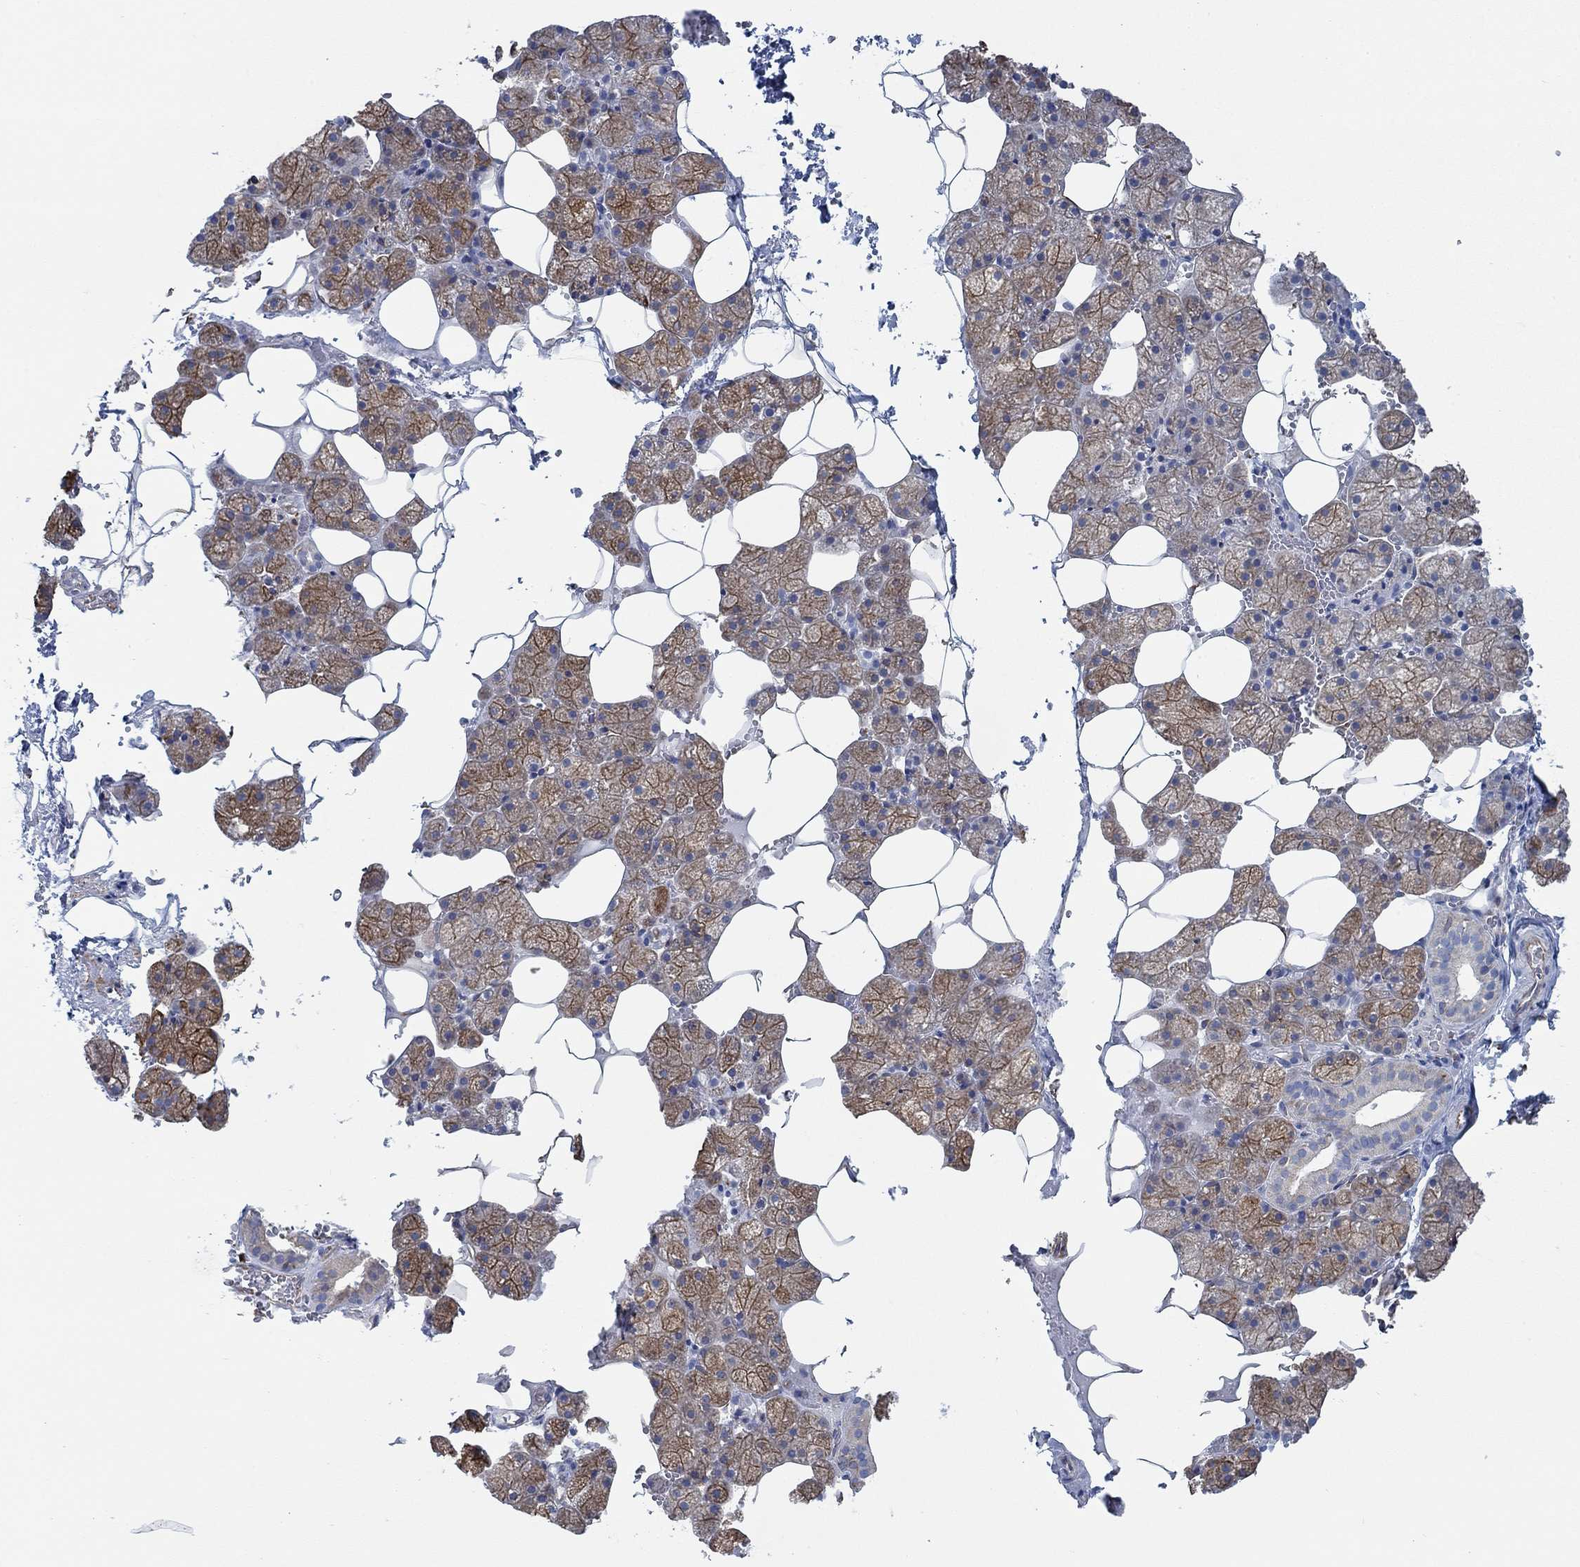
{"staining": {"intensity": "moderate", "quantity": "25%-75%", "location": "cytoplasmic/membranous"}, "tissue": "salivary gland", "cell_type": "Glandular cells", "image_type": "normal", "snomed": [{"axis": "morphology", "description": "Normal tissue, NOS"}, {"axis": "topography", "description": "Salivary gland"}], "caption": "Immunohistochemical staining of benign human salivary gland demonstrates 25%-75% levels of moderate cytoplasmic/membranous protein staining in approximately 25%-75% of glandular cells. (Stains: DAB (3,3'-diaminobenzidine) in brown, nuclei in blue, Microscopy: brightfield microscopy at high magnification).", "gene": "STC2", "patient": {"sex": "male", "age": 38}}